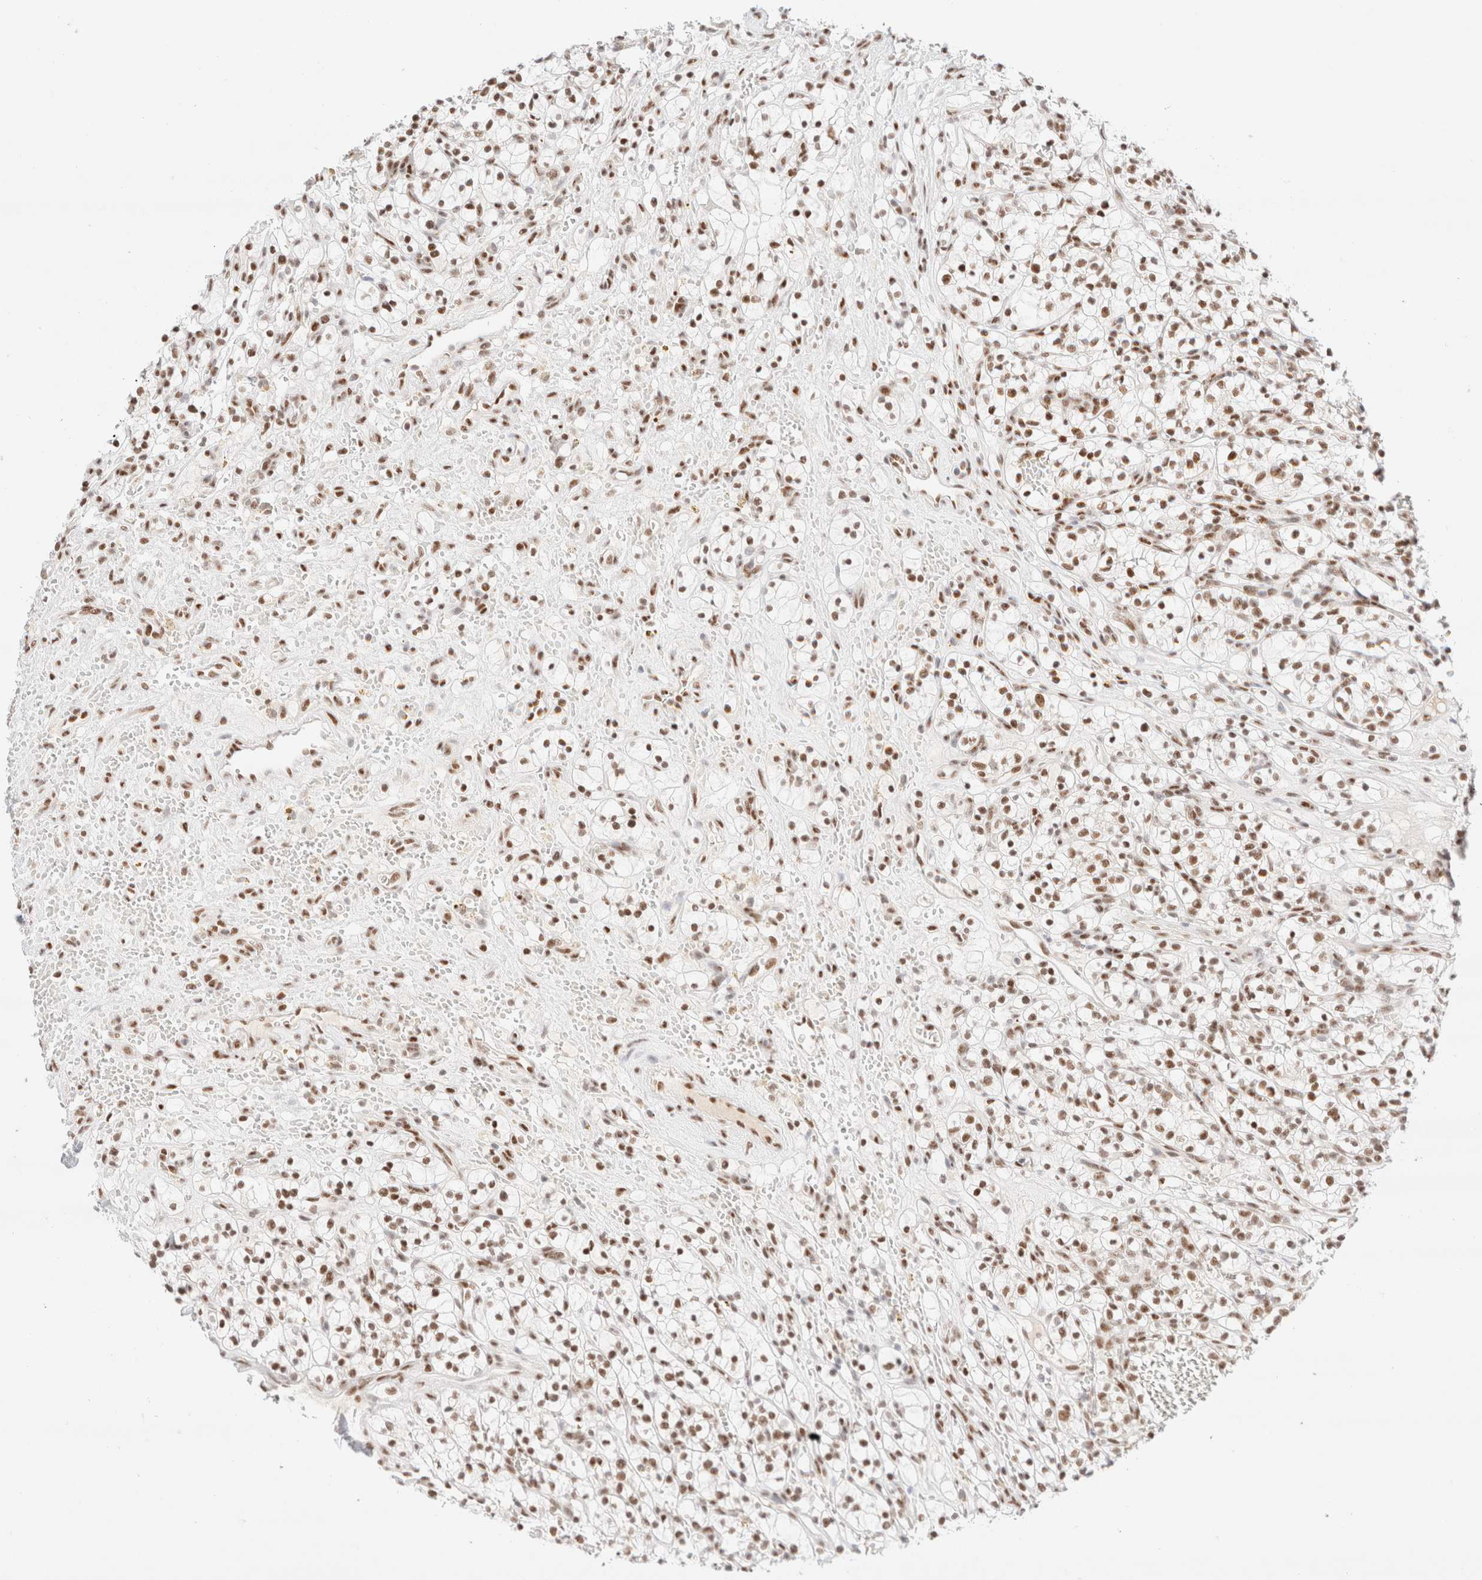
{"staining": {"intensity": "moderate", "quantity": ">75%", "location": "nuclear"}, "tissue": "renal cancer", "cell_type": "Tumor cells", "image_type": "cancer", "snomed": [{"axis": "morphology", "description": "Adenocarcinoma, NOS"}, {"axis": "topography", "description": "Kidney"}], "caption": "IHC (DAB (3,3'-diaminobenzidine)) staining of adenocarcinoma (renal) demonstrates moderate nuclear protein staining in about >75% of tumor cells. (Stains: DAB in brown, nuclei in blue, Microscopy: brightfield microscopy at high magnification).", "gene": "CIC", "patient": {"sex": "female", "age": 57}}